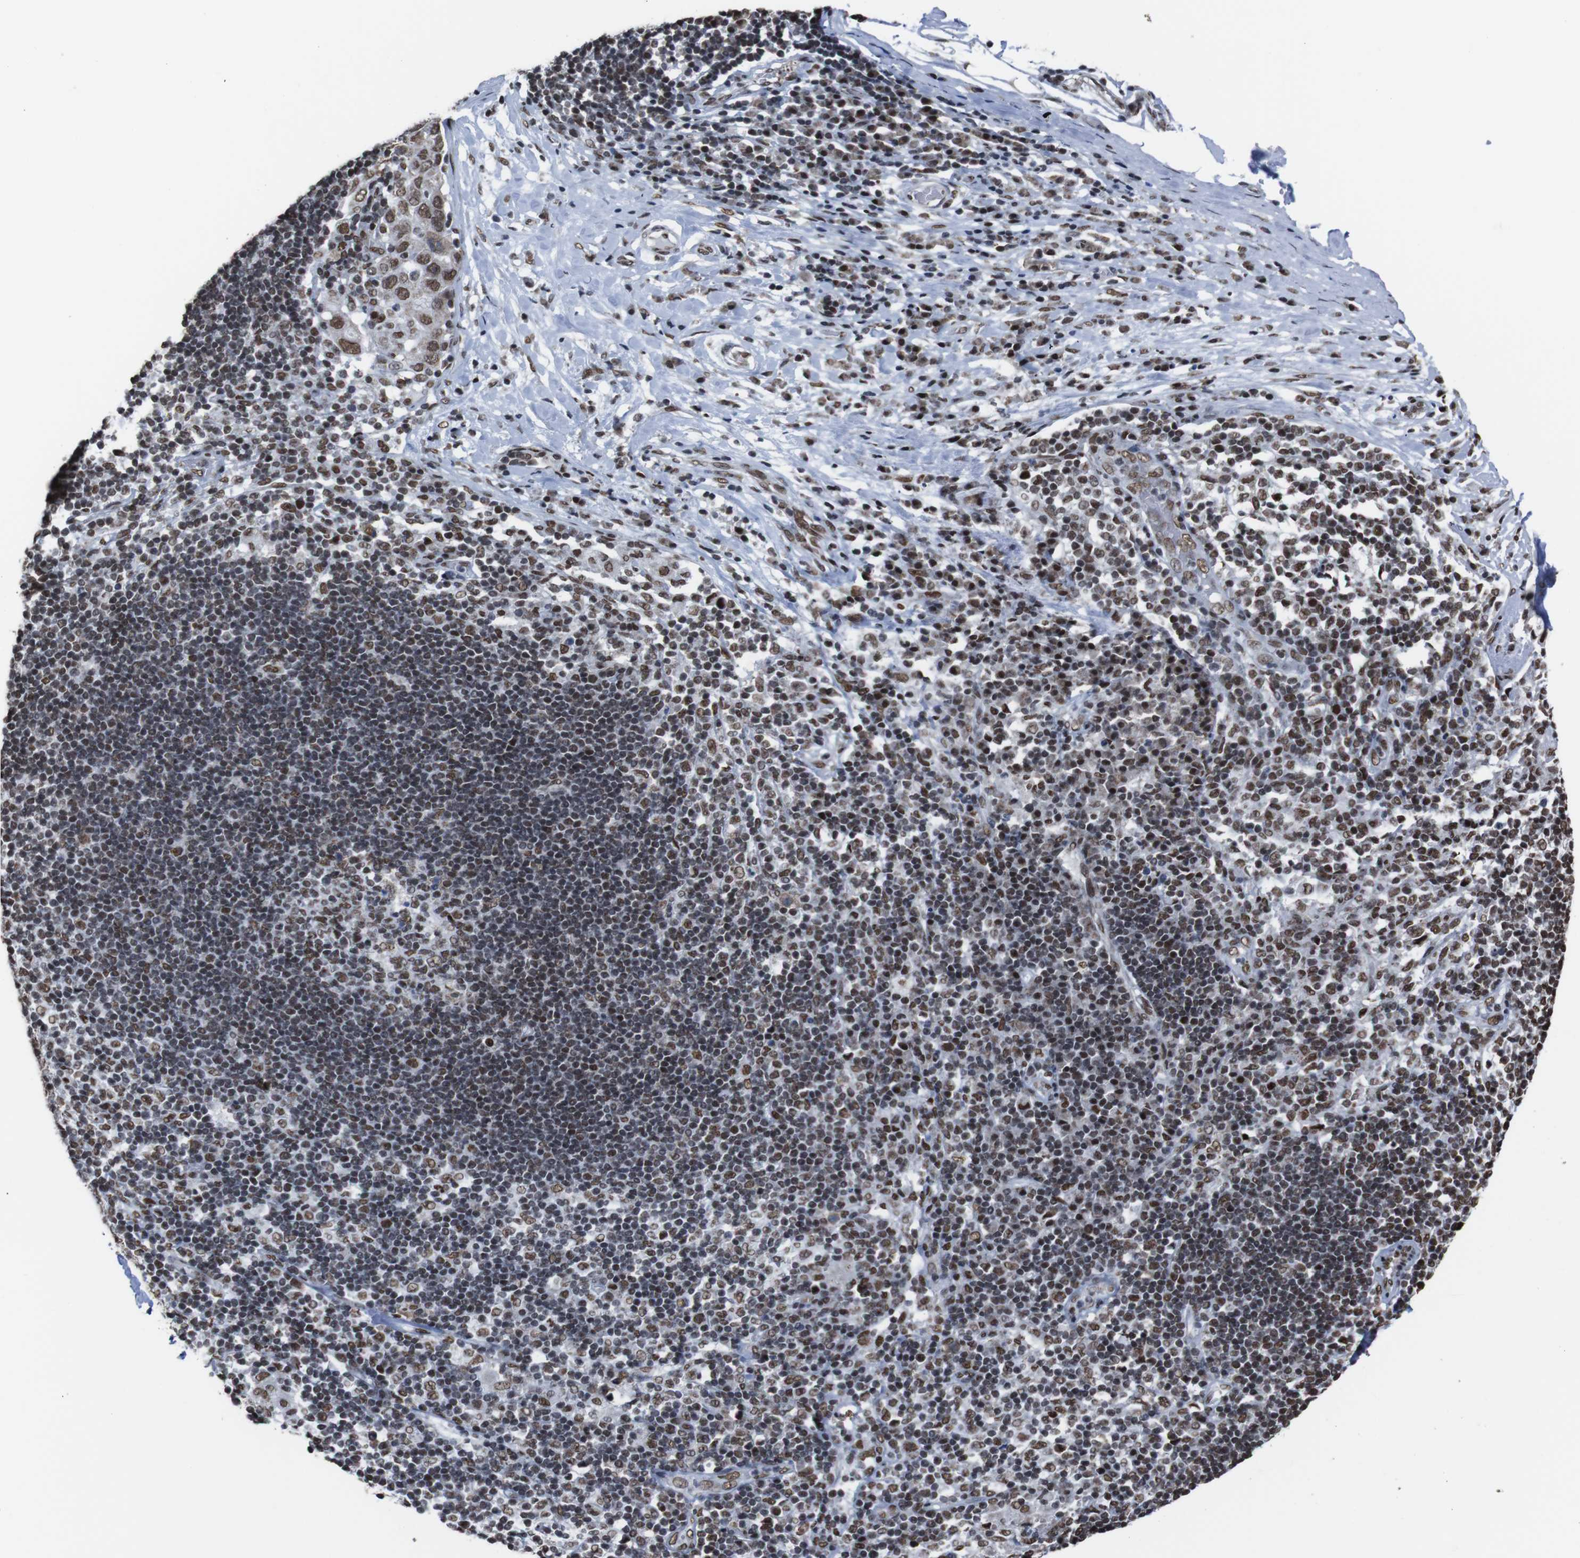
{"staining": {"intensity": "negative", "quantity": "none", "location": "none"}, "tissue": "adipose tissue", "cell_type": "Adipocytes", "image_type": "normal", "snomed": [{"axis": "morphology", "description": "Normal tissue, NOS"}, {"axis": "morphology", "description": "Adenocarcinoma, NOS"}, {"axis": "topography", "description": "Esophagus"}], "caption": "Immunohistochemistry photomicrograph of benign human adipose tissue stained for a protein (brown), which displays no expression in adipocytes.", "gene": "ROMO1", "patient": {"sex": "male", "age": 62}}